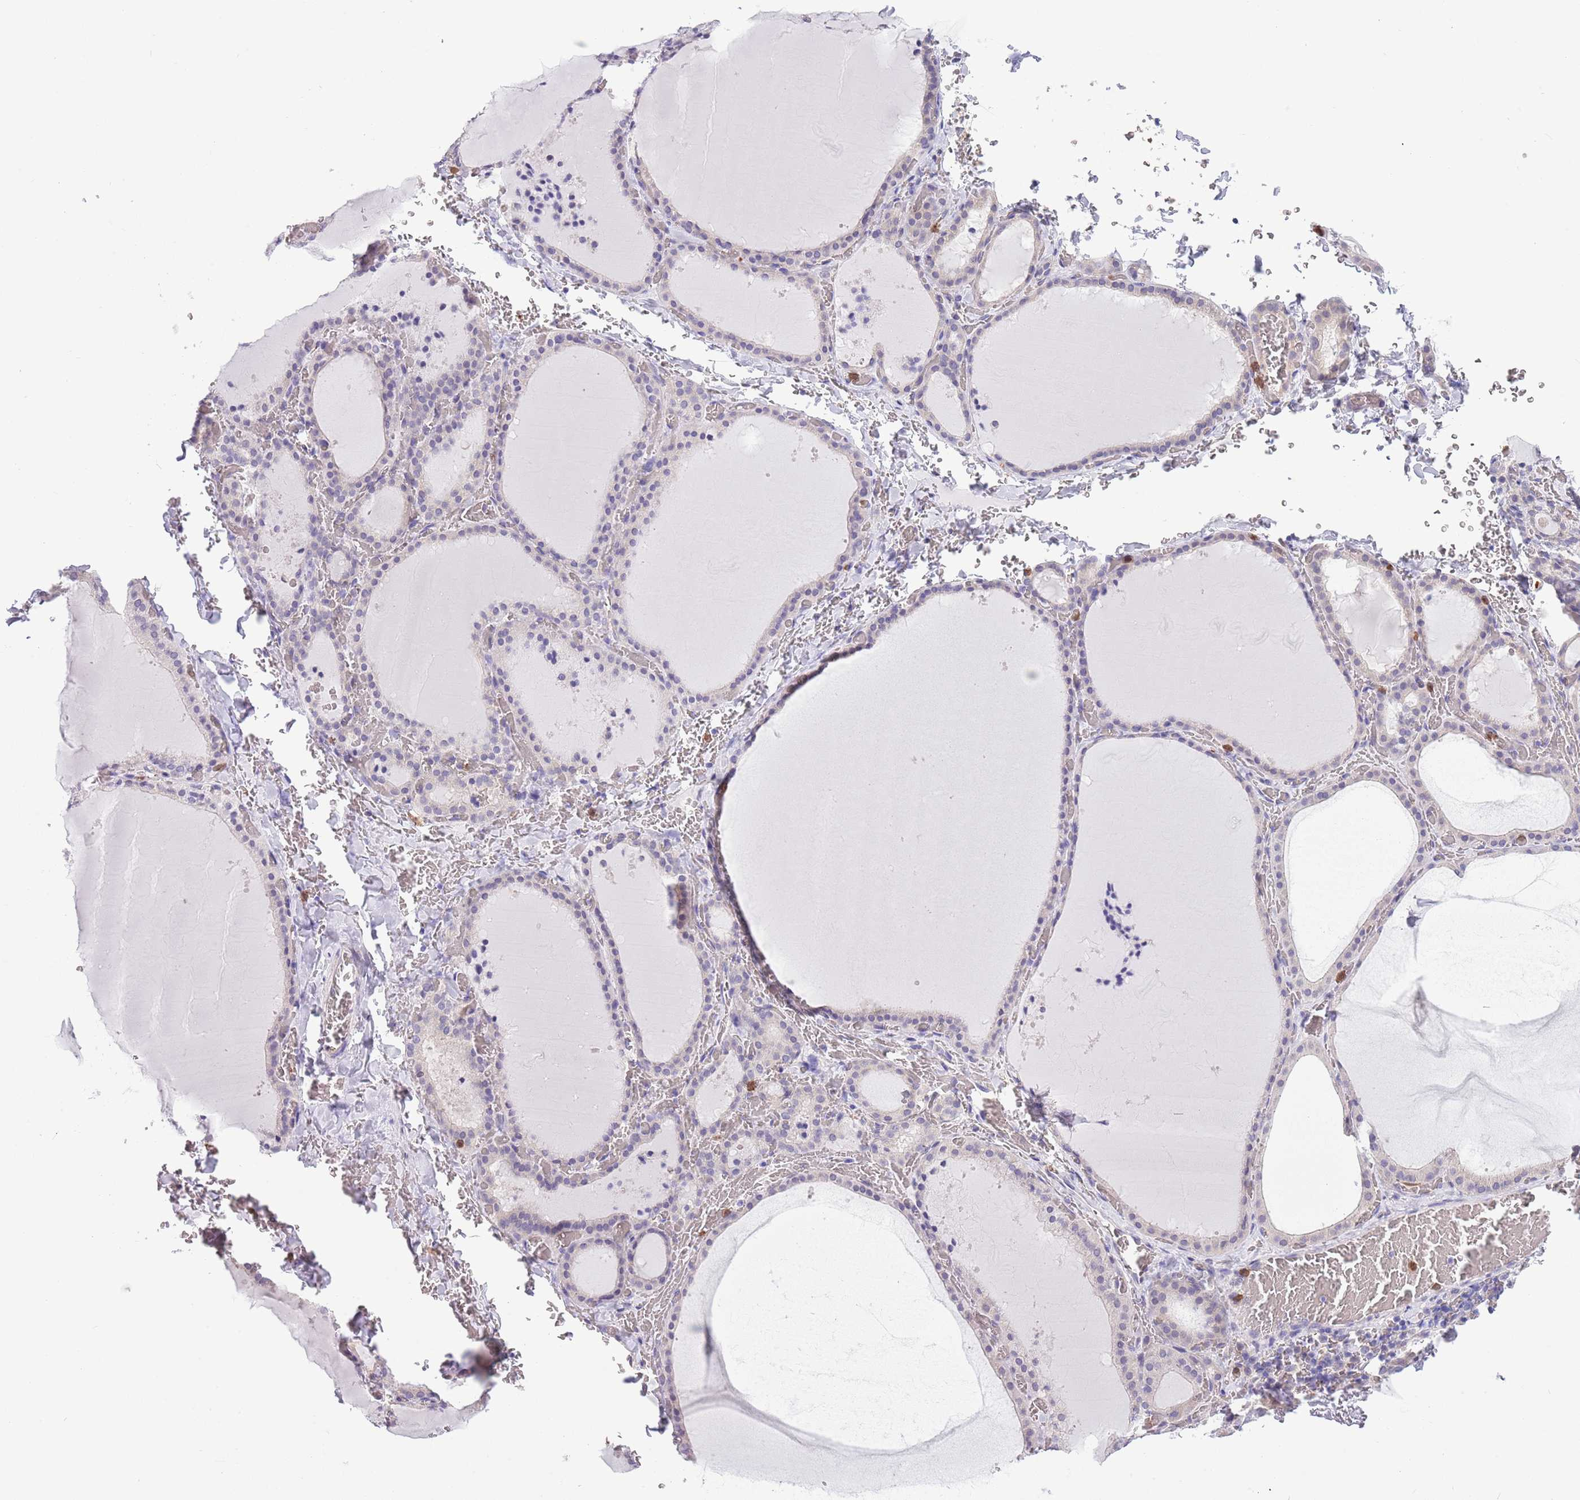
{"staining": {"intensity": "weak", "quantity": "<25%", "location": "cytoplasmic/membranous"}, "tissue": "thyroid gland", "cell_type": "Glandular cells", "image_type": "normal", "snomed": [{"axis": "morphology", "description": "Normal tissue, NOS"}, {"axis": "topography", "description": "Thyroid gland"}], "caption": "Immunohistochemistry (IHC) of benign thyroid gland displays no expression in glandular cells.", "gene": "ZFP2", "patient": {"sex": "female", "age": 39}}